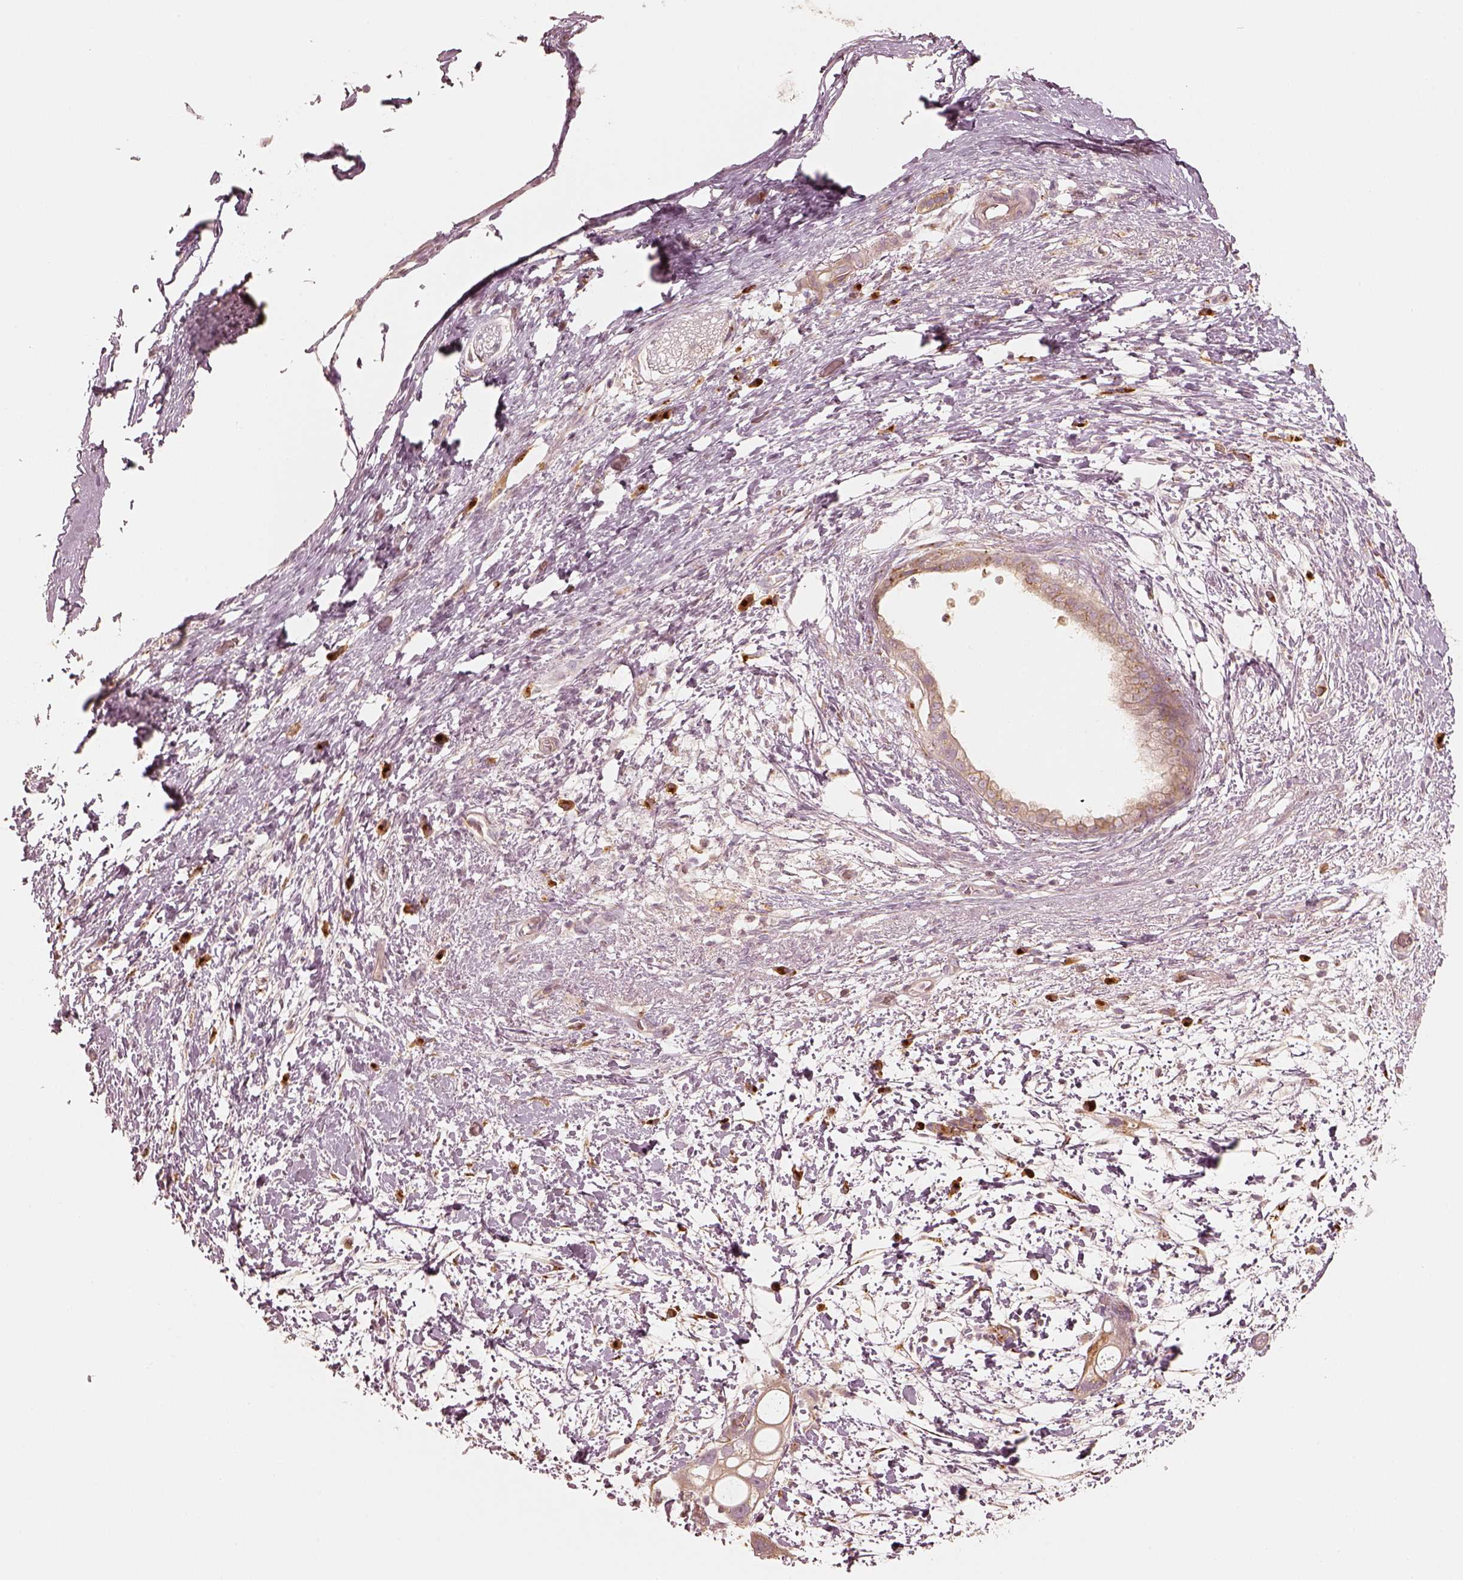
{"staining": {"intensity": "weak", "quantity": "25%-75%", "location": "cytoplasmic/membranous"}, "tissue": "pancreatic cancer", "cell_type": "Tumor cells", "image_type": "cancer", "snomed": [{"axis": "morphology", "description": "Adenocarcinoma, NOS"}, {"axis": "topography", "description": "Pancreas"}], "caption": "Human adenocarcinoma (pancreatic) stained for a protein (brown) reveals weak cytoplasmic/membranous positive staining in about 25%-75% of tumor cells.", "gene": "GORASP2", "patient": {"sex": "female", "age": 72}}